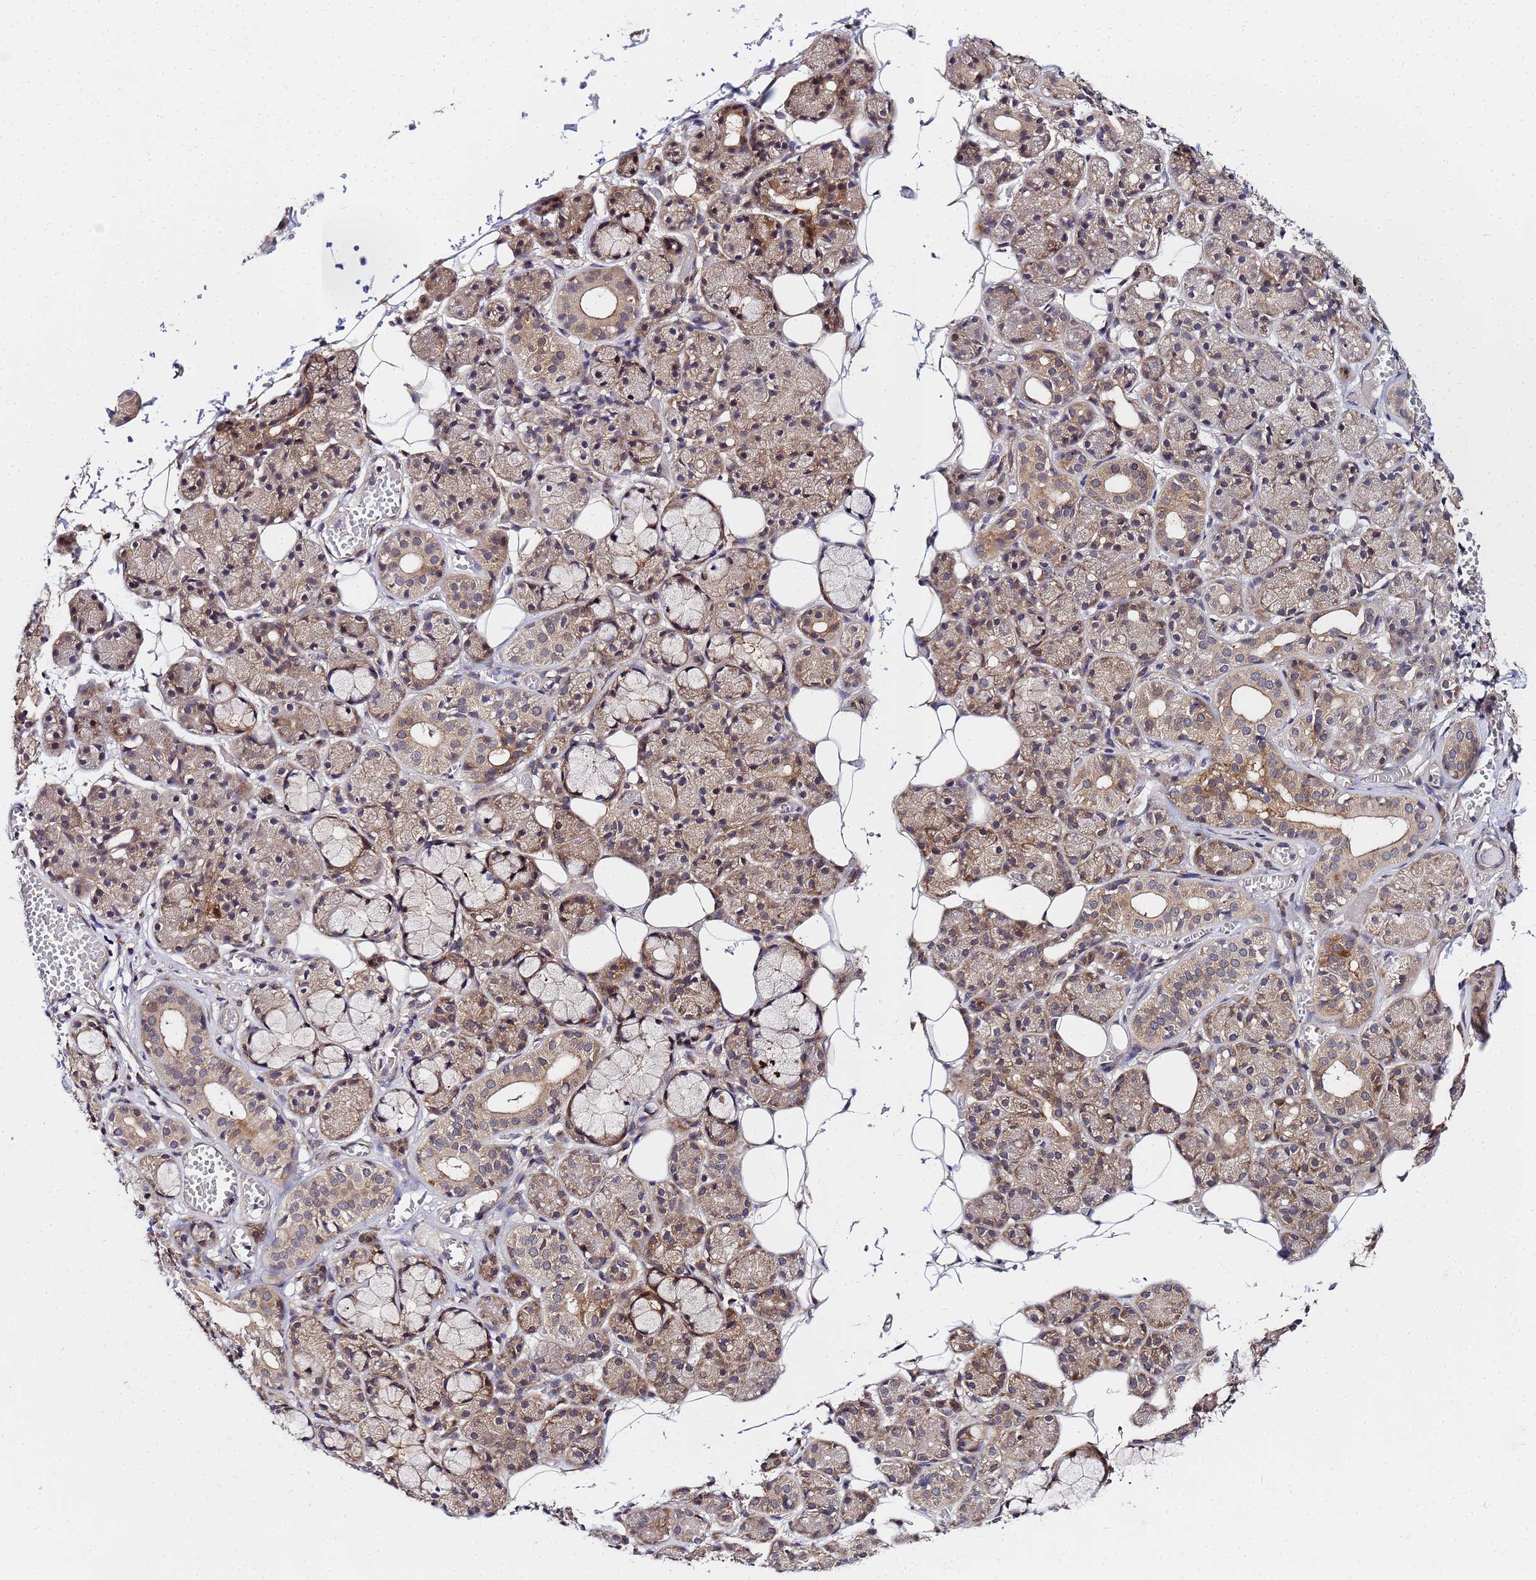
{"staining": {"intensity": "moderate", "quantity": ">75%", "location": "cytoplasmic/membranous"}, "tissue": "salivary gland", "cell_type": "Glandular cells", "image_type": "normal", "snomed": [{"axis": "morphology", "description": "Normal tissue, NOS"}, {"axis": "topography", "description": "Salivary gland"}], "caption": "A high-resolution histopathology image shows immunohistochemistry staining of unremarkable salivary gland, which exhibits moderate cytoplasmic/membranous expression in approximately >75% of glandular cells. (DAB IHC, brown staining for protein, blue staining for nuclei).", "gene": "UNC93B1", "patient": {"sex": "male", "age": 63}}